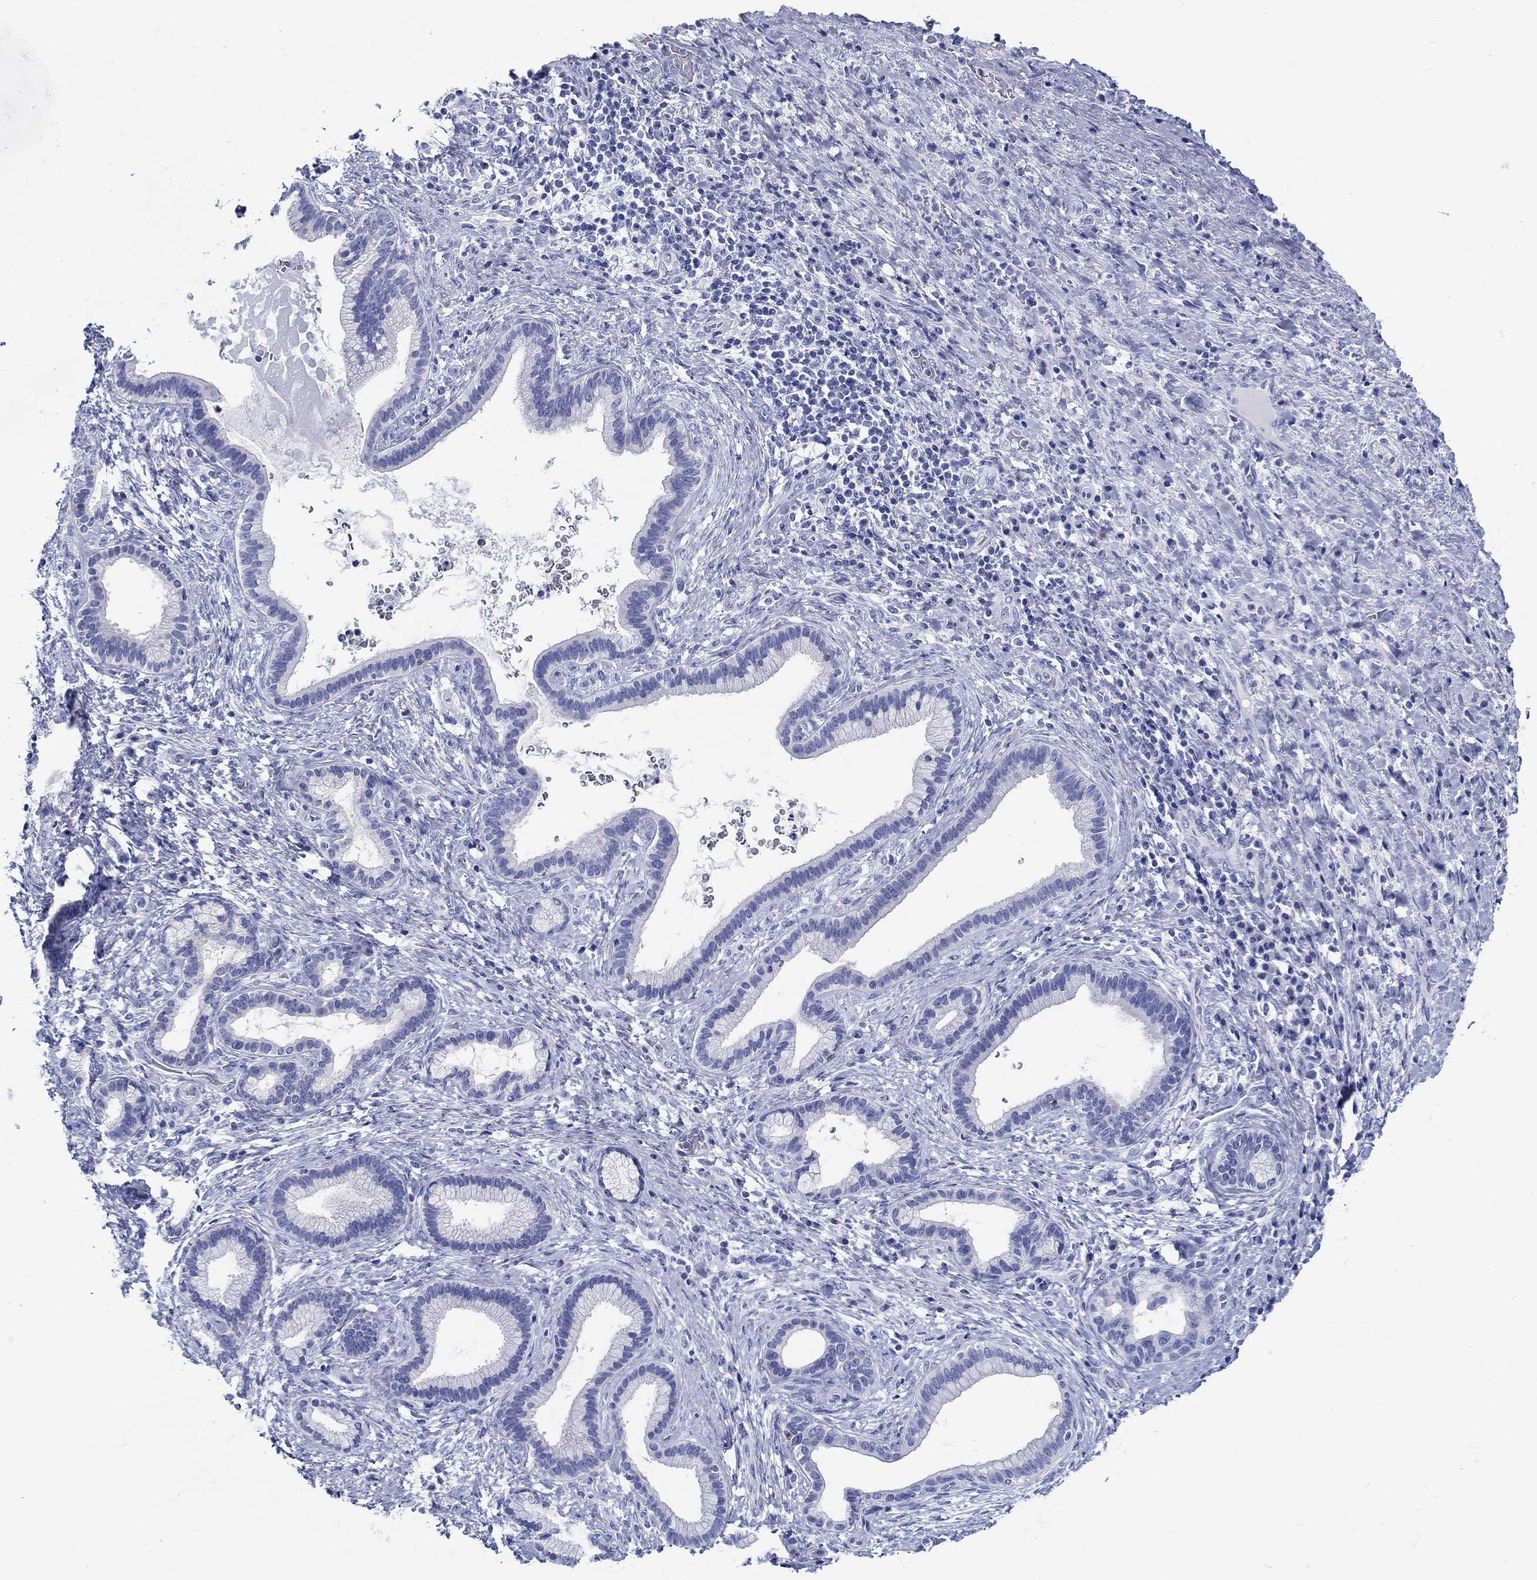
{"staining": {"intensity": "negative", "quantity": "none", "location": "none"}, "tissue": "liver cancer", "cell_type": "Tumor cells", "image_type": "cancer", "snomed": [{"axis": "morphology", "description": "Cholangiocarcinoma"}, {"axis": "topography", "description": "Liver"}], "caption": "Immunohistochemistry image of neoplastic tissue: human liver cancer (cholangiocarcinoma) stained with DAB shows no significant protein expression in tumor cells.", "gene": "FBXO2", "patient": {"sex": "female", "age": 73}}